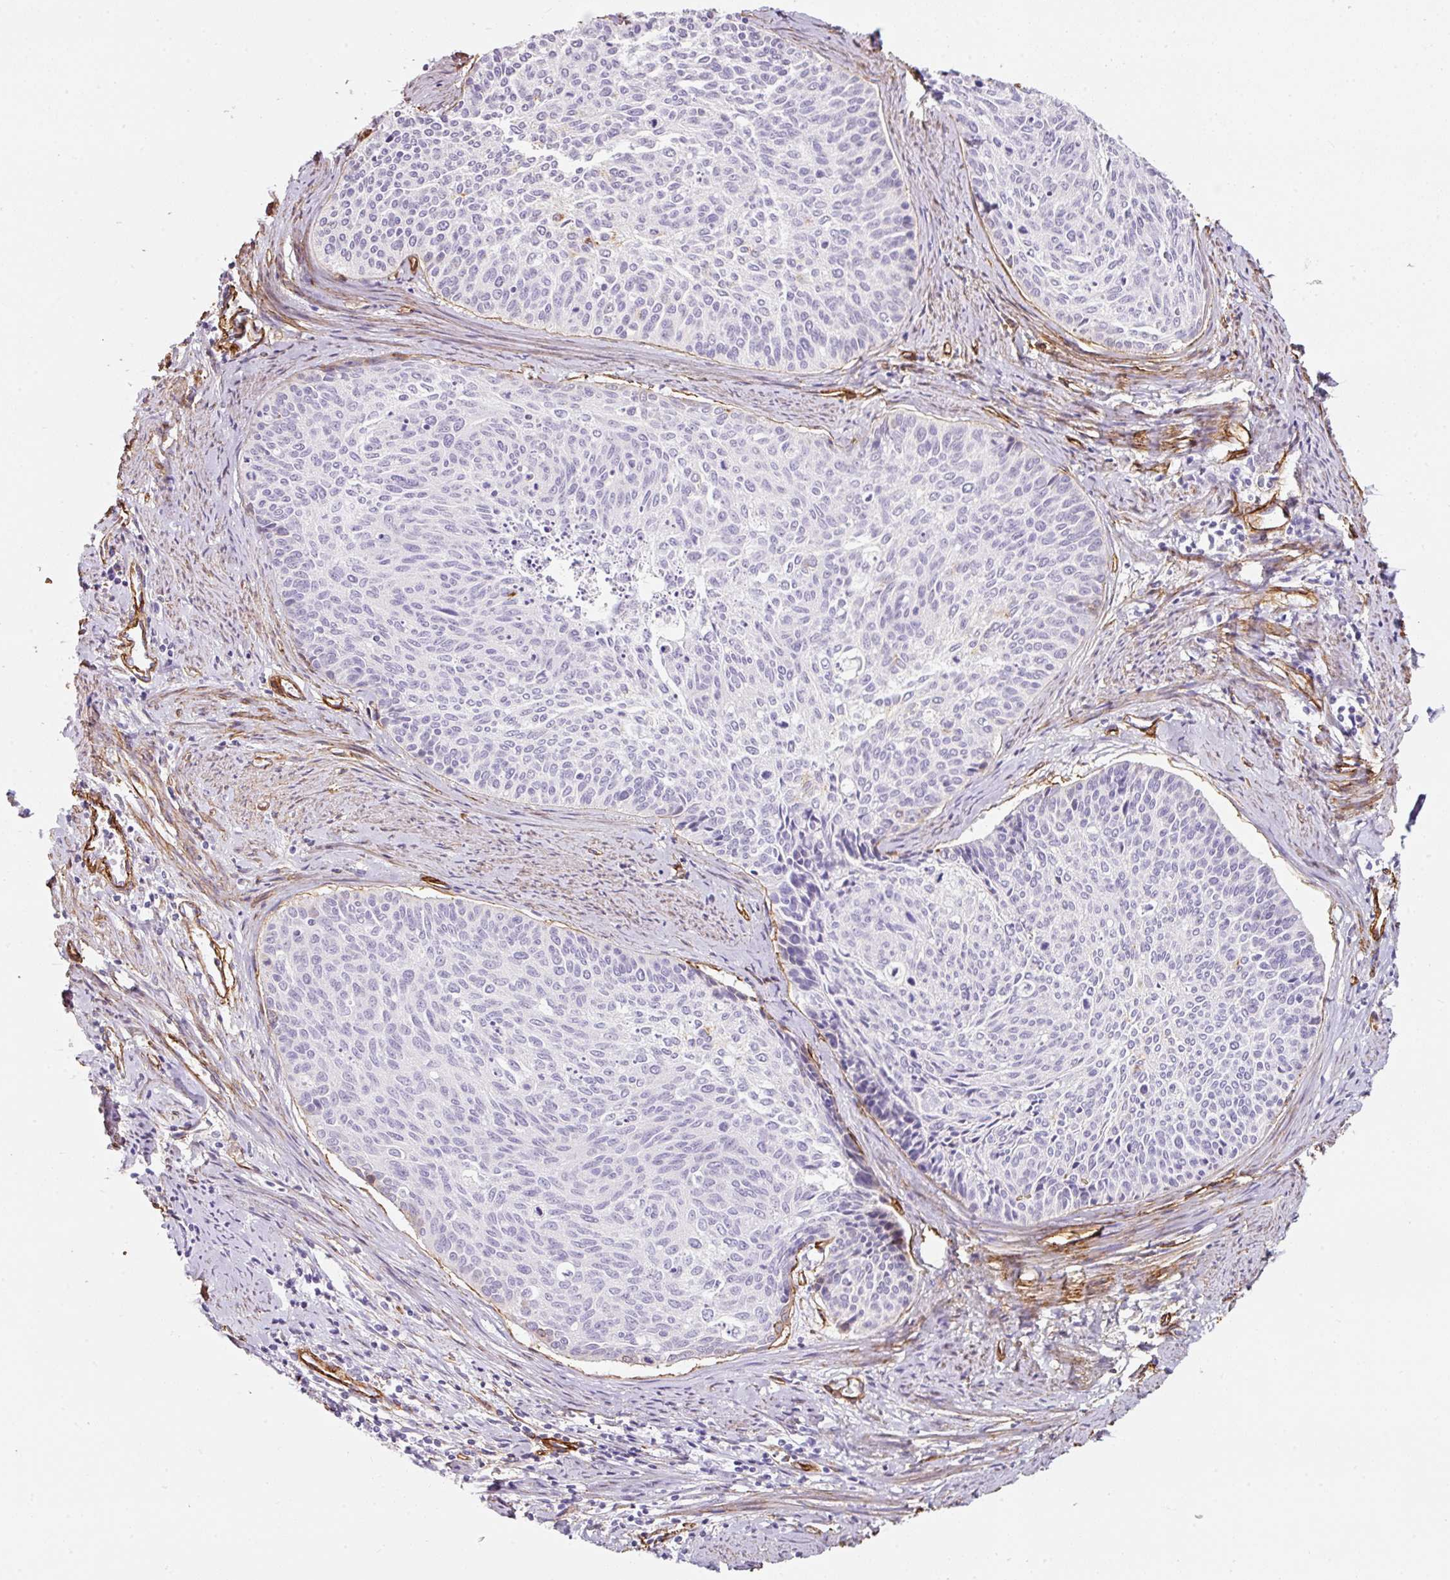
{"staining": {"intensity": "negative", "quantity": "none", "location": "none"}, "tissue": "cervical cancer", "cell_type": "Tumor cells", "image_type": "cancer", "snomed": [{"axis": "morphology", "description": "Squamous cell carcinoma, NOS"}, {"axis": "topography", "description": "Cervix"}], "caption": "IHC micrograph of neoplastic tissue: cervical cancer (squamous cell carcinoma) stained with DAB (3,3'-diaminobenzidine) exhibits no significant protein expression in tumor cells.", "gene": "LOXL4", "patient": {"sex": "female", "age": 55}}